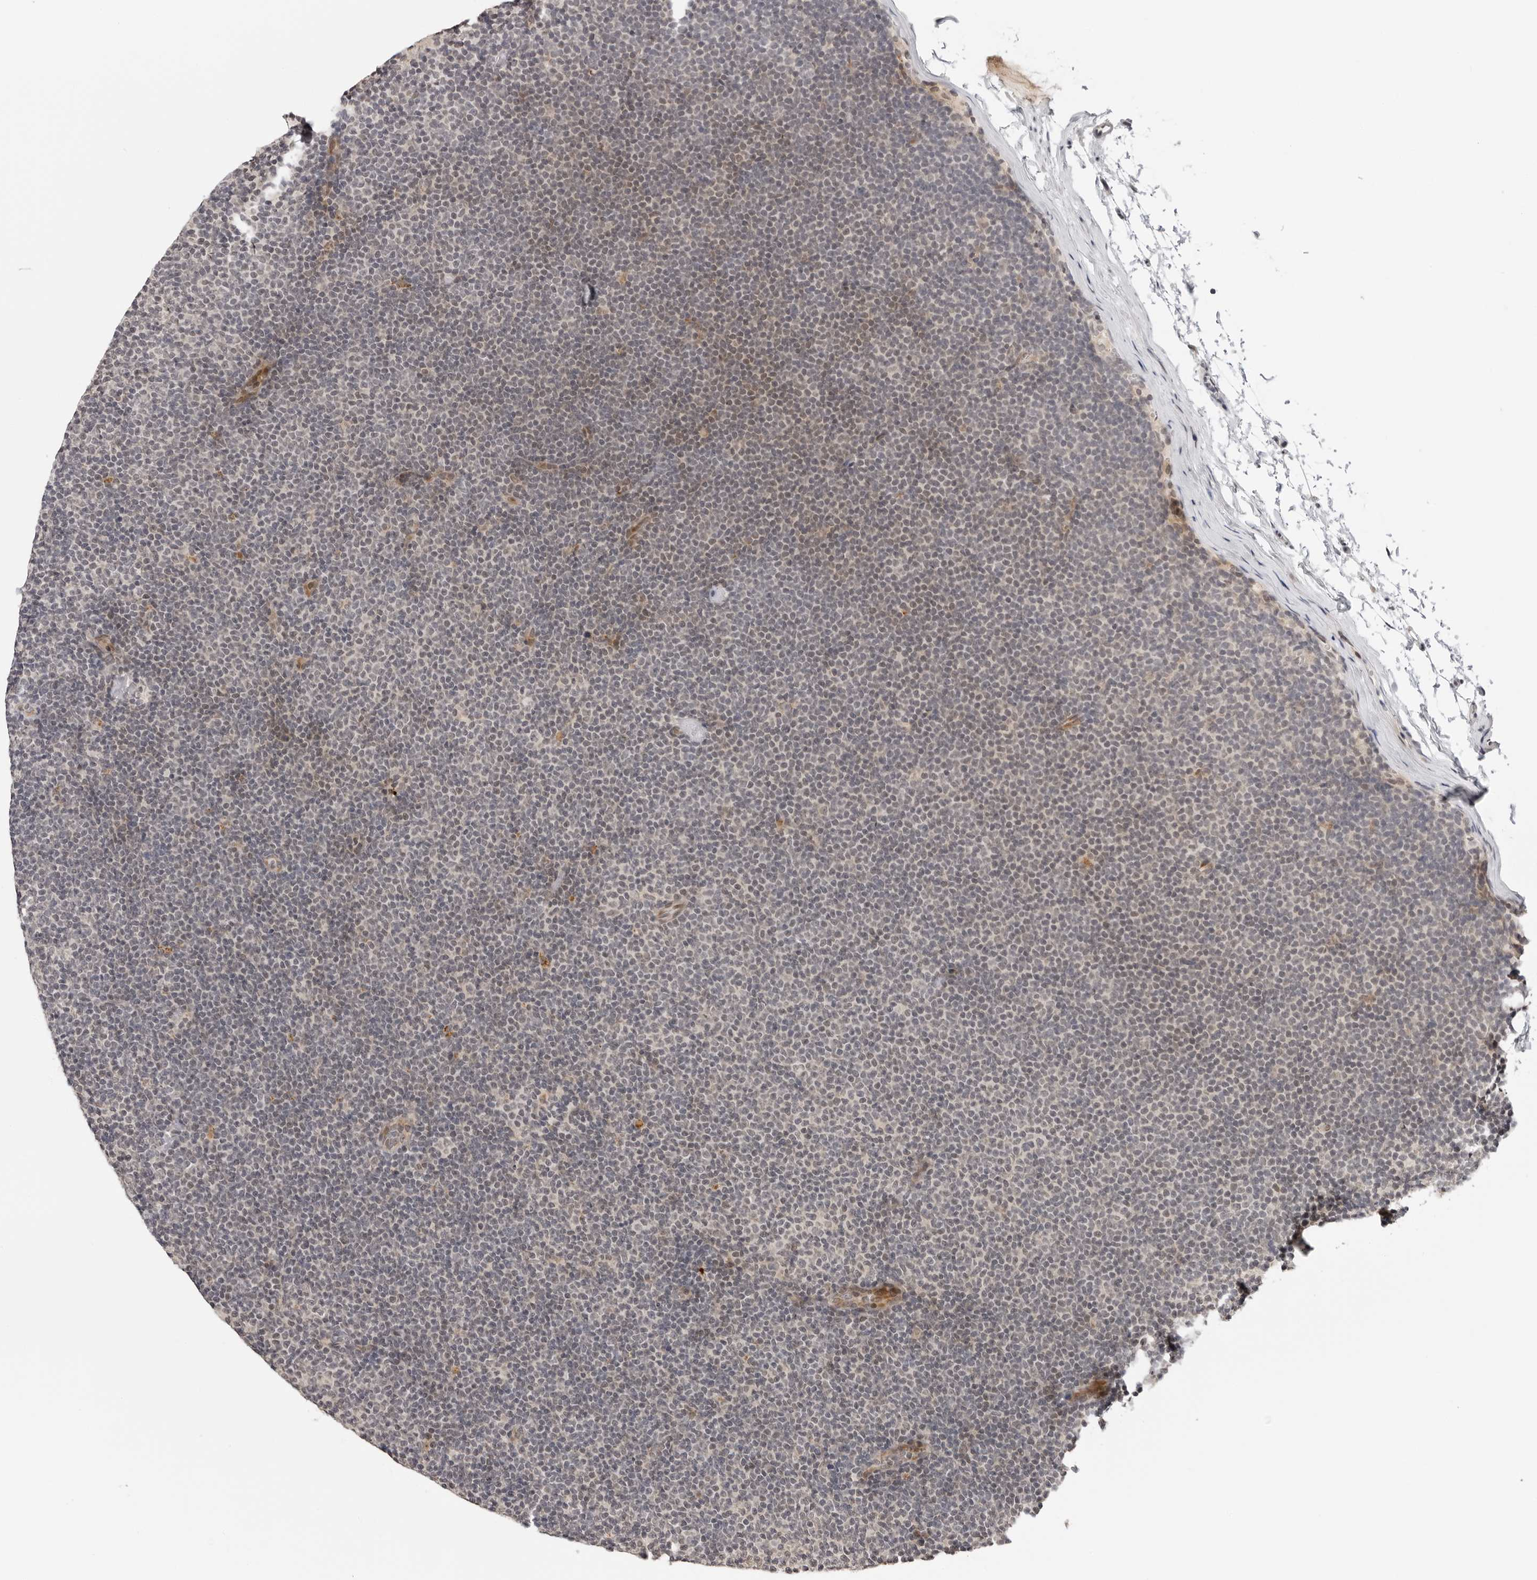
{"staining": {"intensity": "negative", "quantity": "none", "location": "none"}, "tissue": "lymphoma", "cell_type": "Tumor cells", "image_type": "cancer", "snomed": [{"axis": "morphology", "description": "Malignant lymphoma, non-Hodgkin's type, Low grade"}, {"axis": "topography", "description": "Lymph node"}], "caption": "Tumor cells are negative for protein expression in human lymphoma. Nuclei are stained in blue.", "gene": "PRUNE1", "patient": {"sex": "female", "age": 53}}